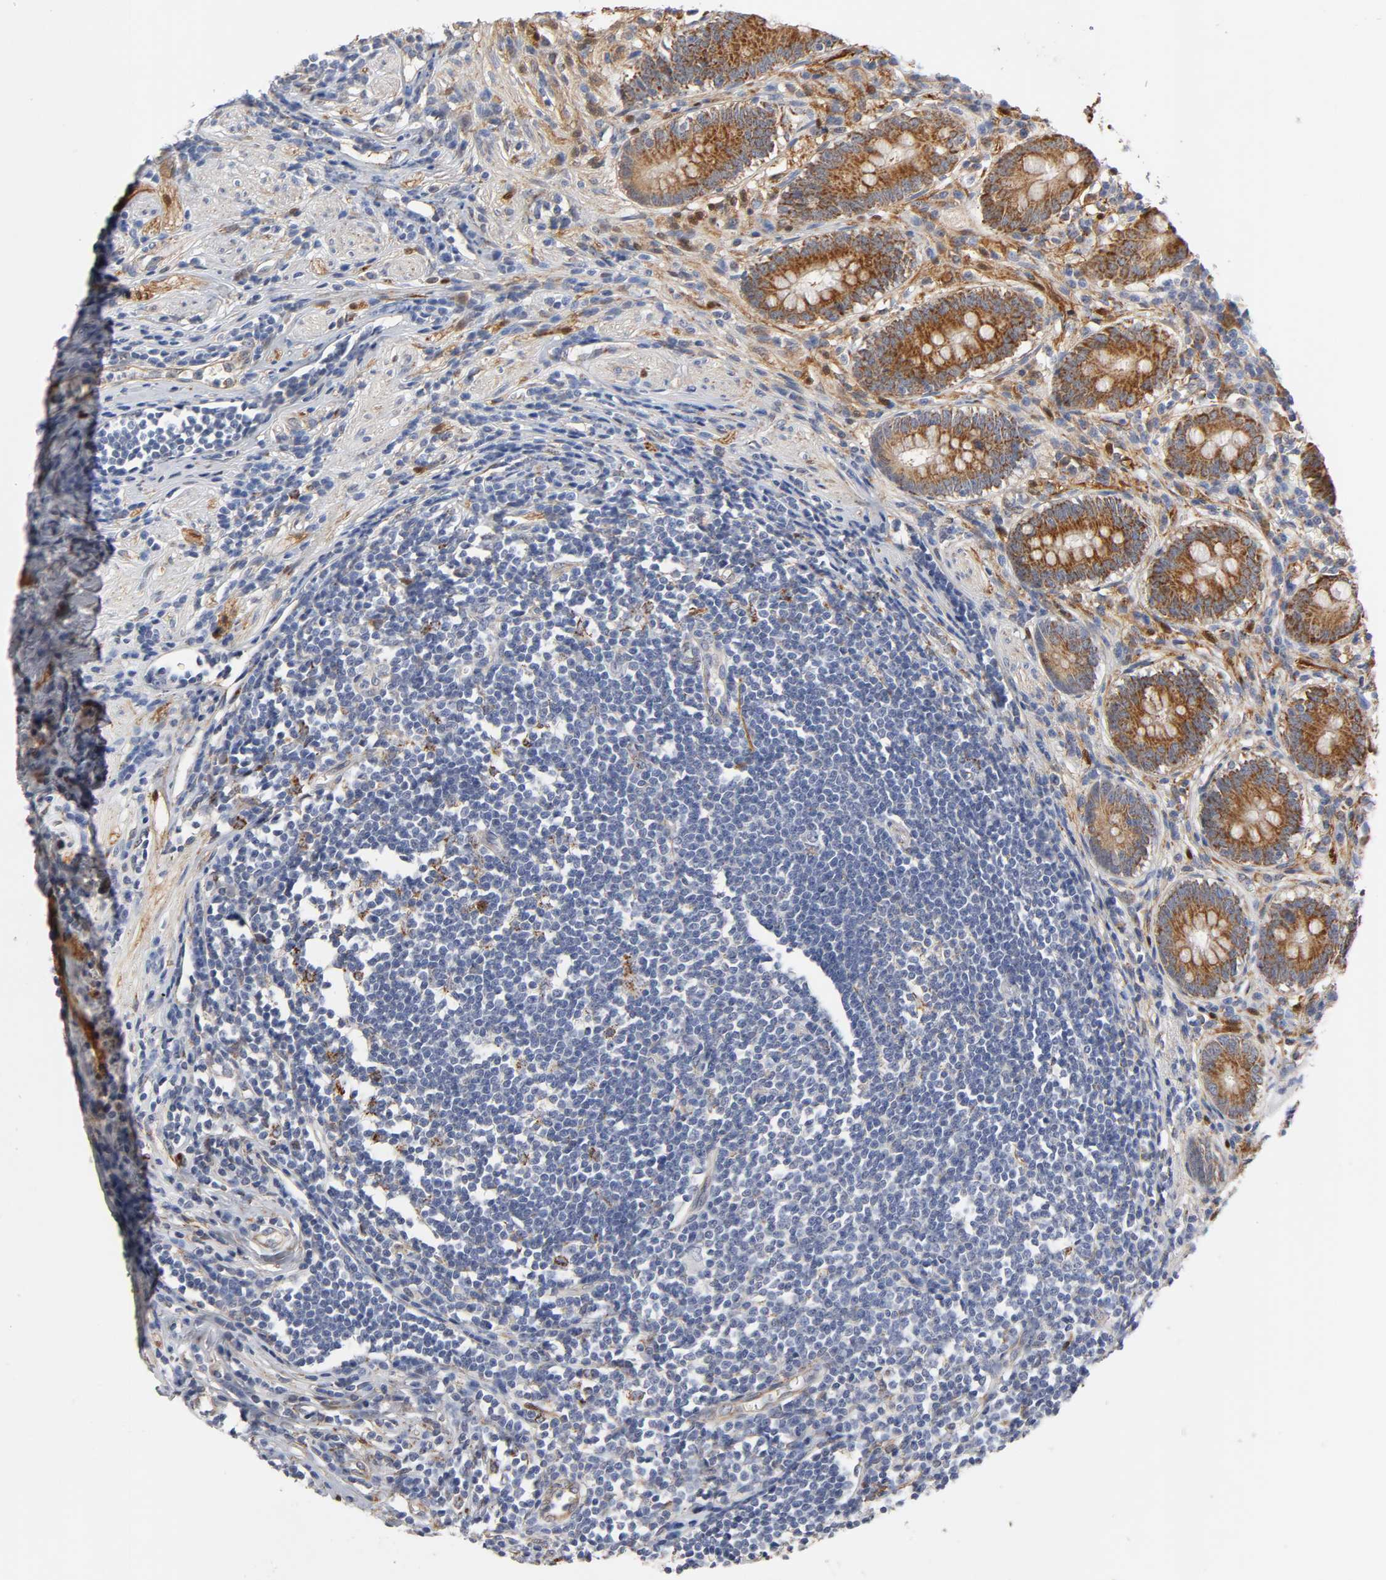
{"staining": {"intensity": "strong", "quantity": ">75%", "location": "cytoplasmic/membranous"}, "tissue": "appendix", "cell_type": "Glandular cells", "image_type": "normal", "snomed": [{"axis": "morphology", "description": "Normal tissue, NOS"}, {"axis": "topography", "description": "Appendix"}], "caption": "Appendix stained with DAB (3,3'-diaminobenzidine) immunohistochemistry (IHC) demonstrates high levels of strong cytoplasmic/membranous staining in approximately >75% of glandular cells. (brown staining indicates protein expression, while blue staining denotes nuclei).", "gene": "ISG15", "patient": {"sex": "female", "age": 50}}